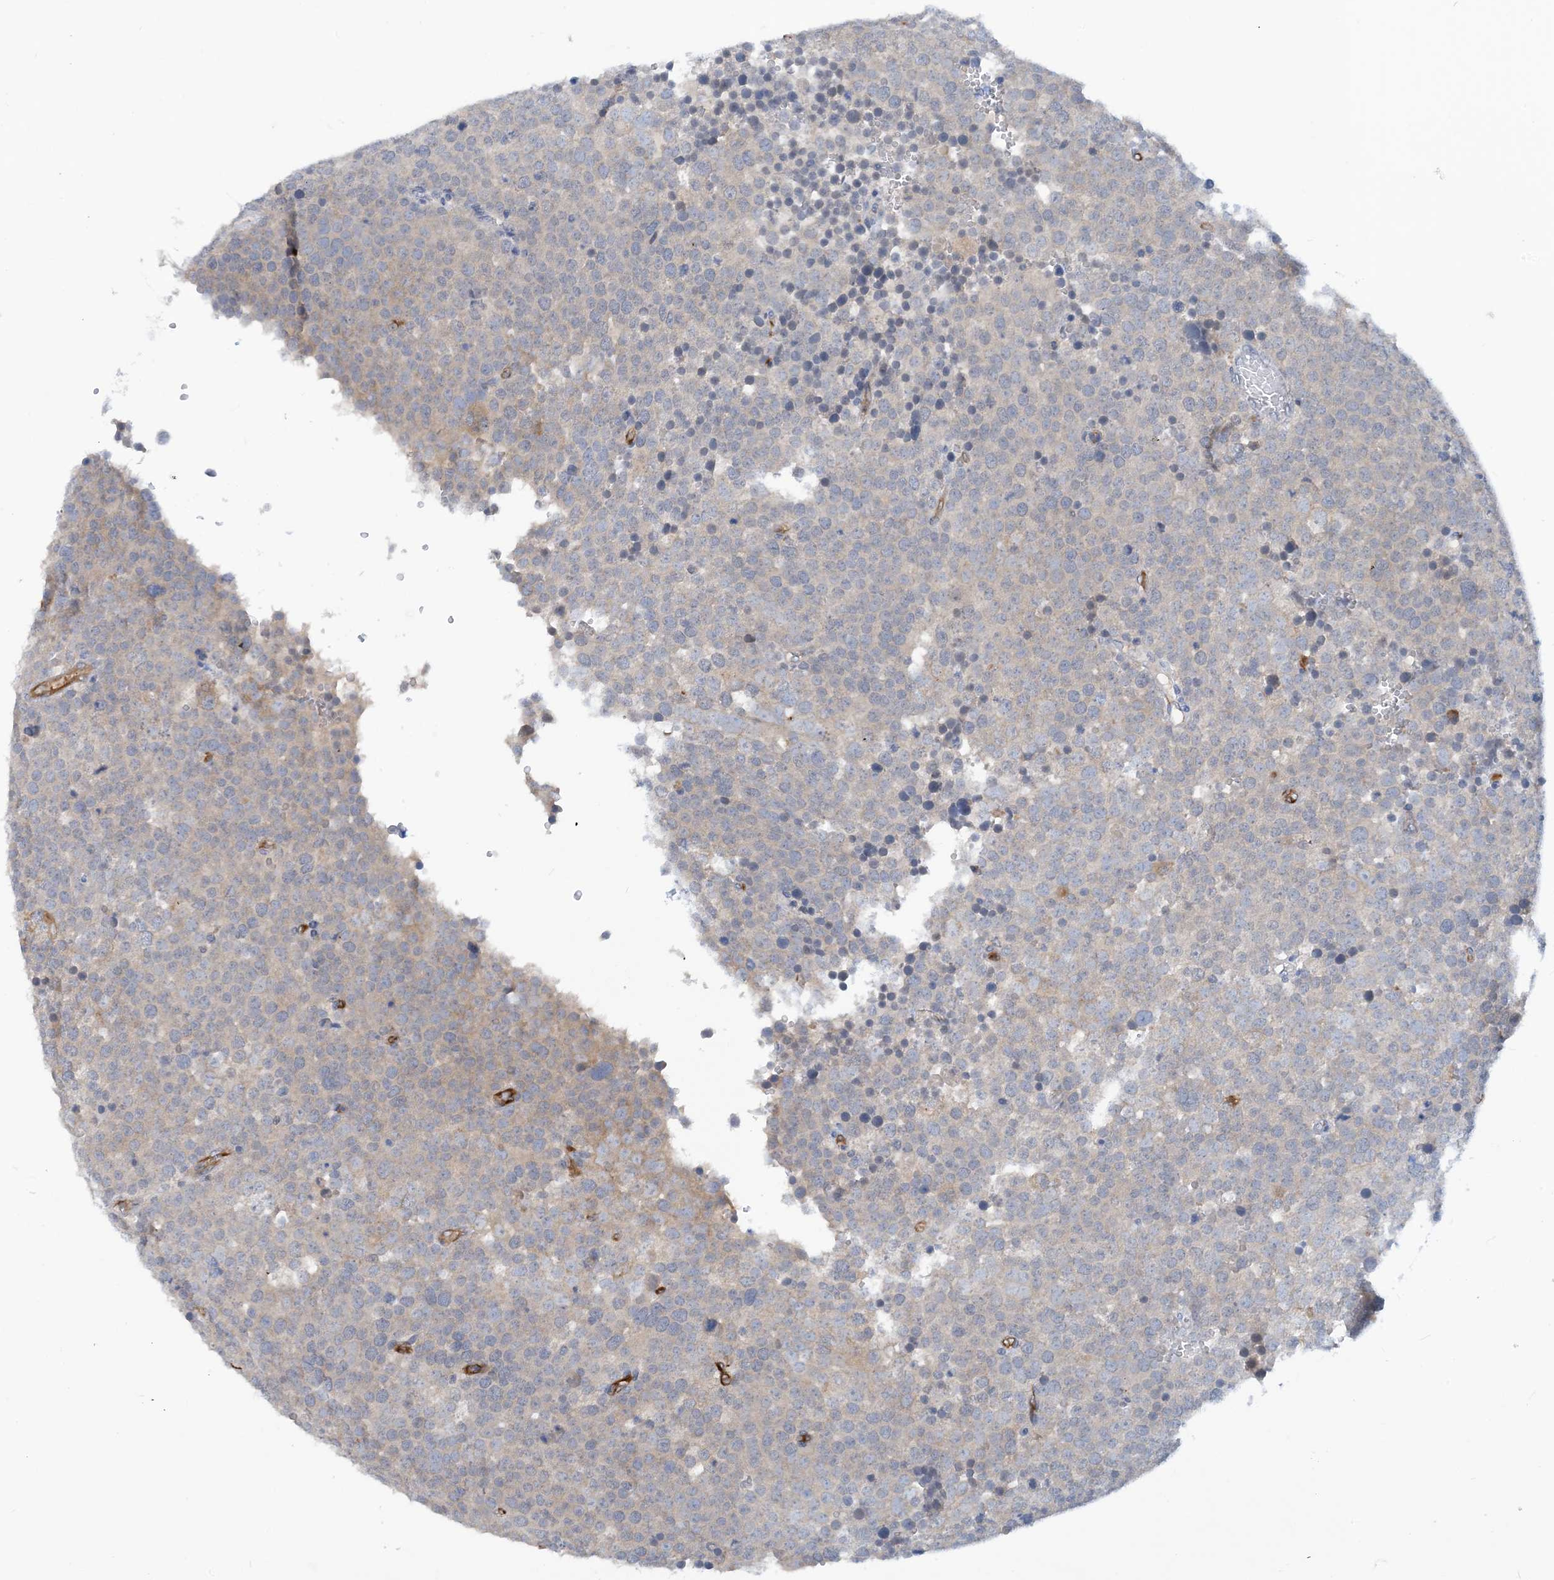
{"staining": {"intensity": "weak", "quantity": "25%-75%", "location": "cytoplasmic/membranous"}, "tissue": "testis cancer", "cell_type": "Tumor cells", "image_type": "cancer", "snomed": [{"axis": "morphology", "description": "Seminoma, NOS"}, {"axis": "topography", "description": "Testis"}], "caption": "About 25%-75% of tumor cells in testis seminoma show weak cytoplasmic/membranous protein staining as visualized by brown immunohistochemical staining.", "gene": "EIF2A", "patient": {"sex": "male", "age": 71}}